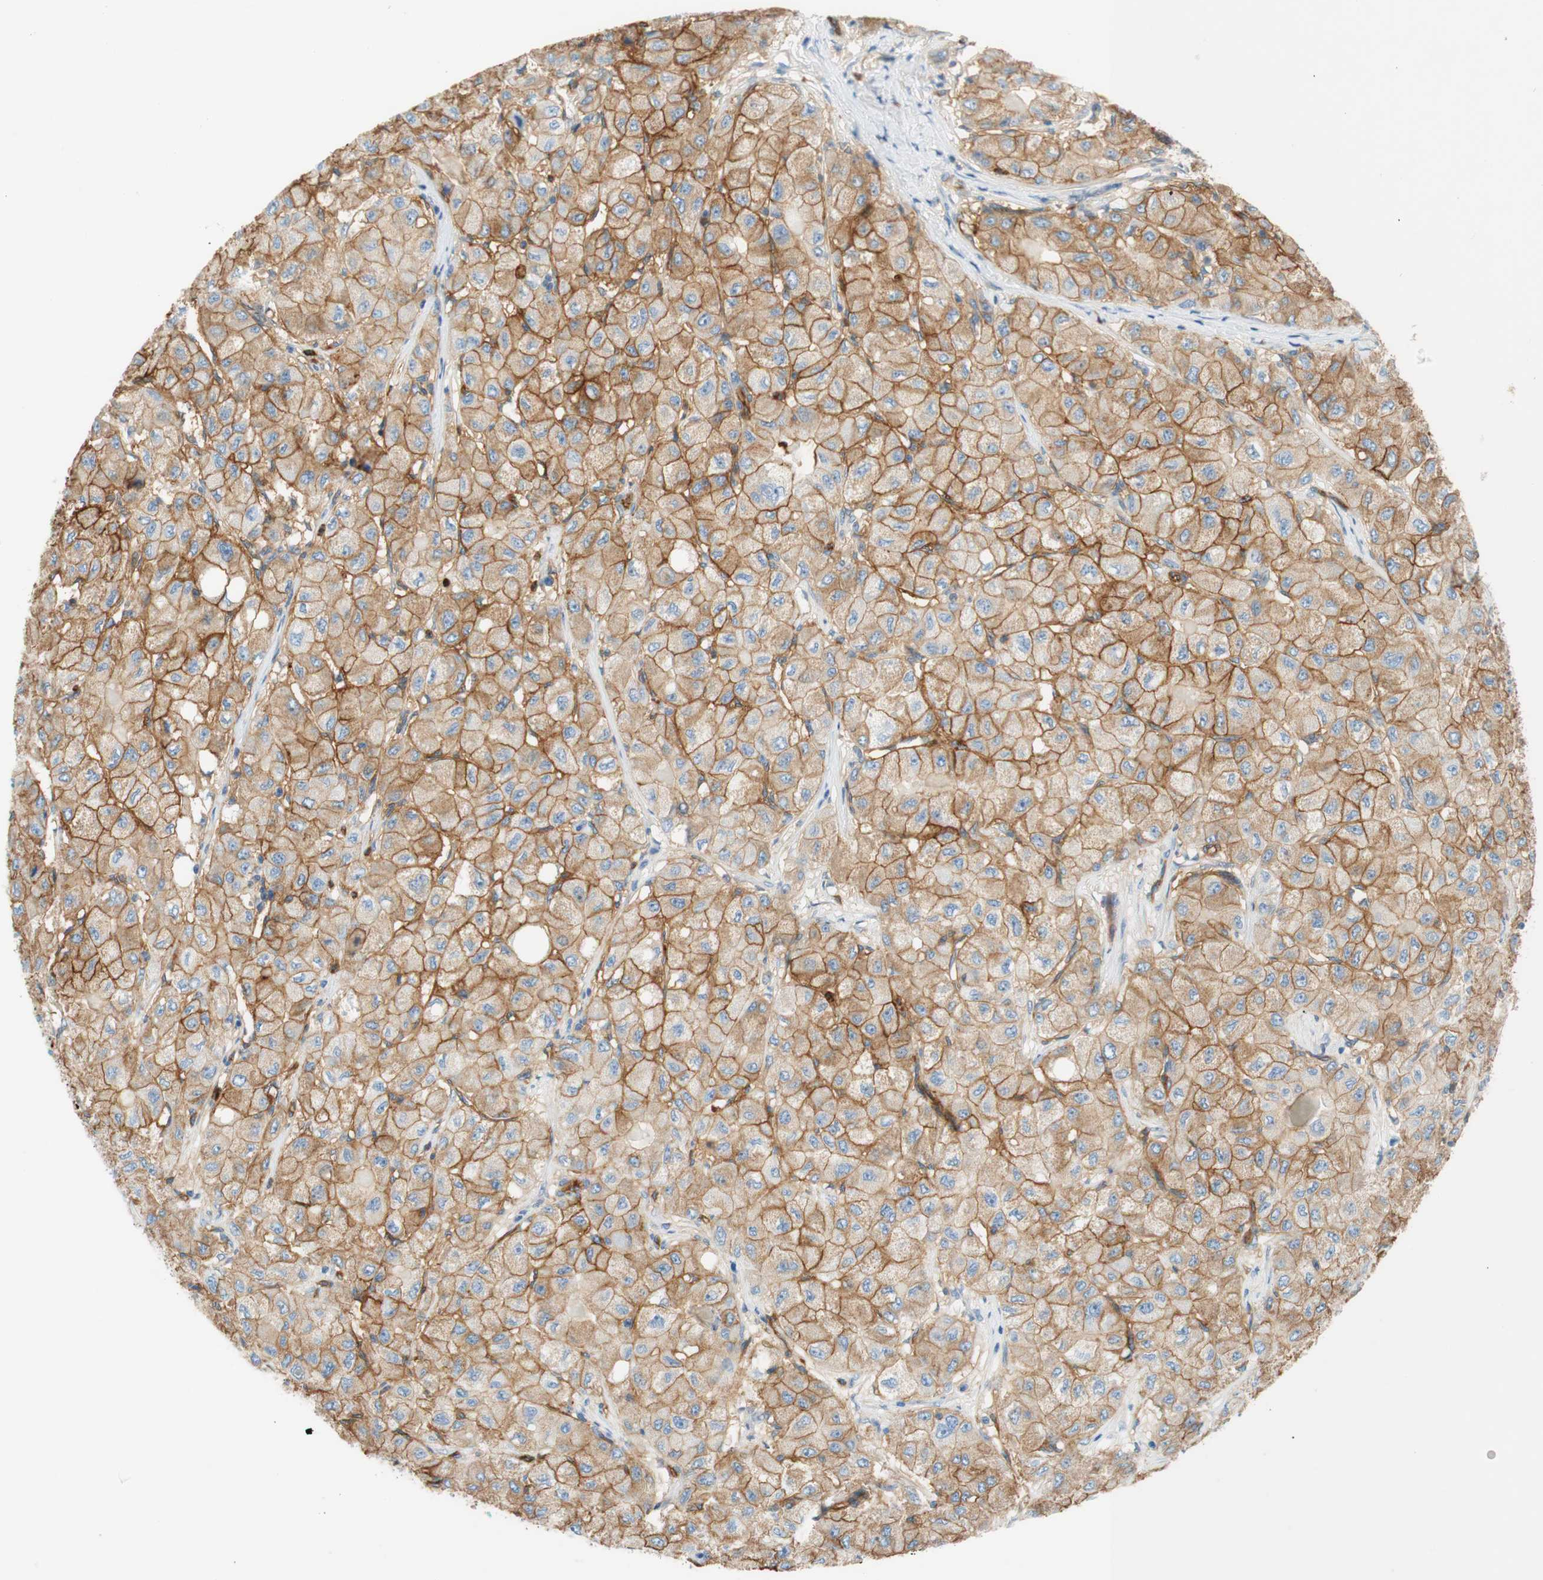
{"staining": {"intensity": "moderate", "quantity": ">75%", "location": "cytoplasmic/membranous"}, "tissue": "liver cancer", "cell_type": "Tumor cells", "image_type": "cancer", "snomed": [{"axis": "morphology", "description": "Carcinoma, Hepatocellular, NOS"}, {"axis": "topography", "description": "Liver"}], "caption": "Protein expression analysis of human liver hepatocellular carcinoma reveals moderate cytoplasmic/membranous staining in approximately >75% of tumor cells. The staining was performed using DAB (3,3'-diaminobenzidine) to visualize the protein expression in brown, while the nuclei were stained in blue with hematoxylin (Magnification: 20x).", "gene": "STOM", "patient": {"sex": "male", "age": 80}}